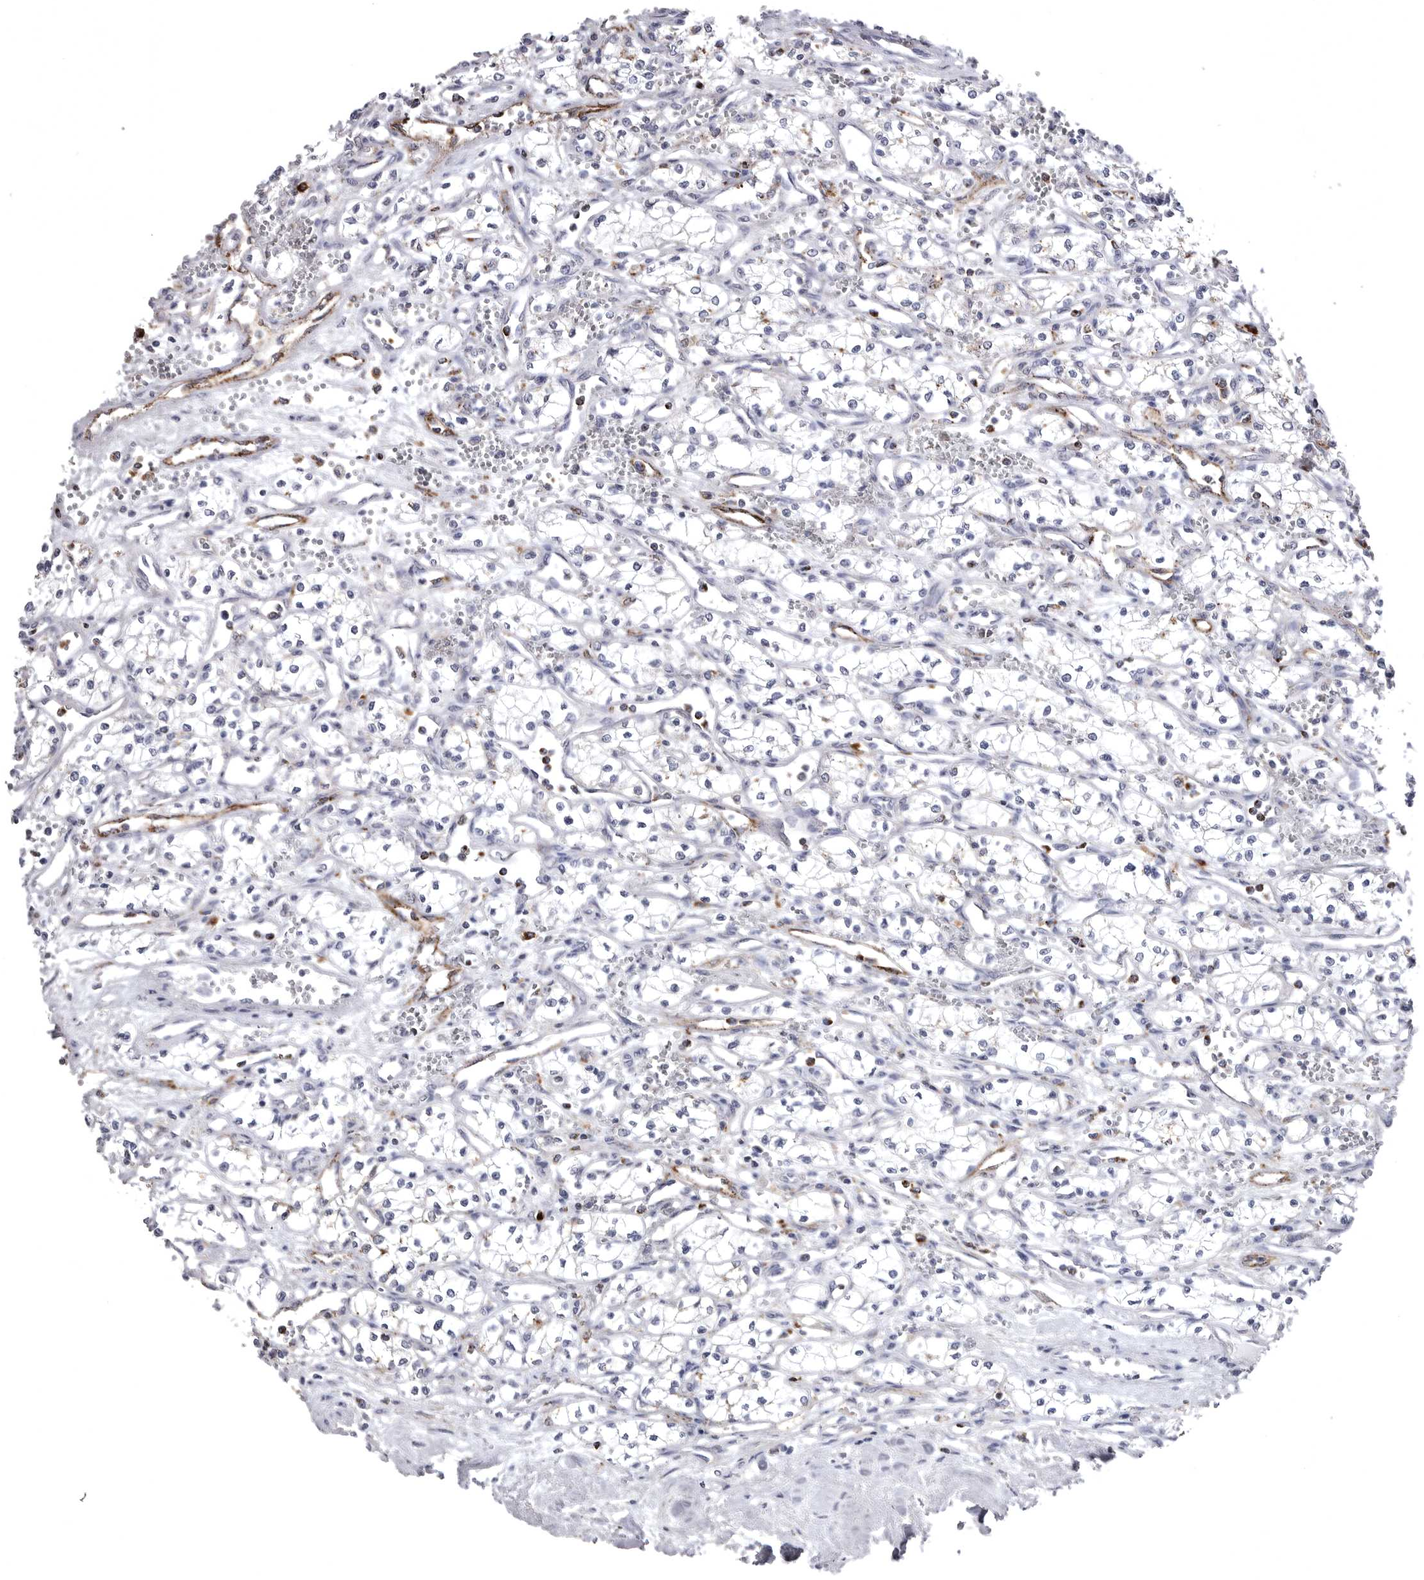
{"staining": {"intensity": "negative", "quantity": "none", "location": "none"}, "tissue": "renal cancer", "cell_type": "Tumor cells", "image_type": "cancer", "snomed": [{"axis": "morphology", "description": "Adenocarcinoma, NOS"}, {"axis": "topography", "description": "Kidney"}], "caption": "Tumor cells are negative for protein expression in human adenocarcinoma (renal).", "gene": "PSPN", "patient": {"sex": "male", "age": 59}}